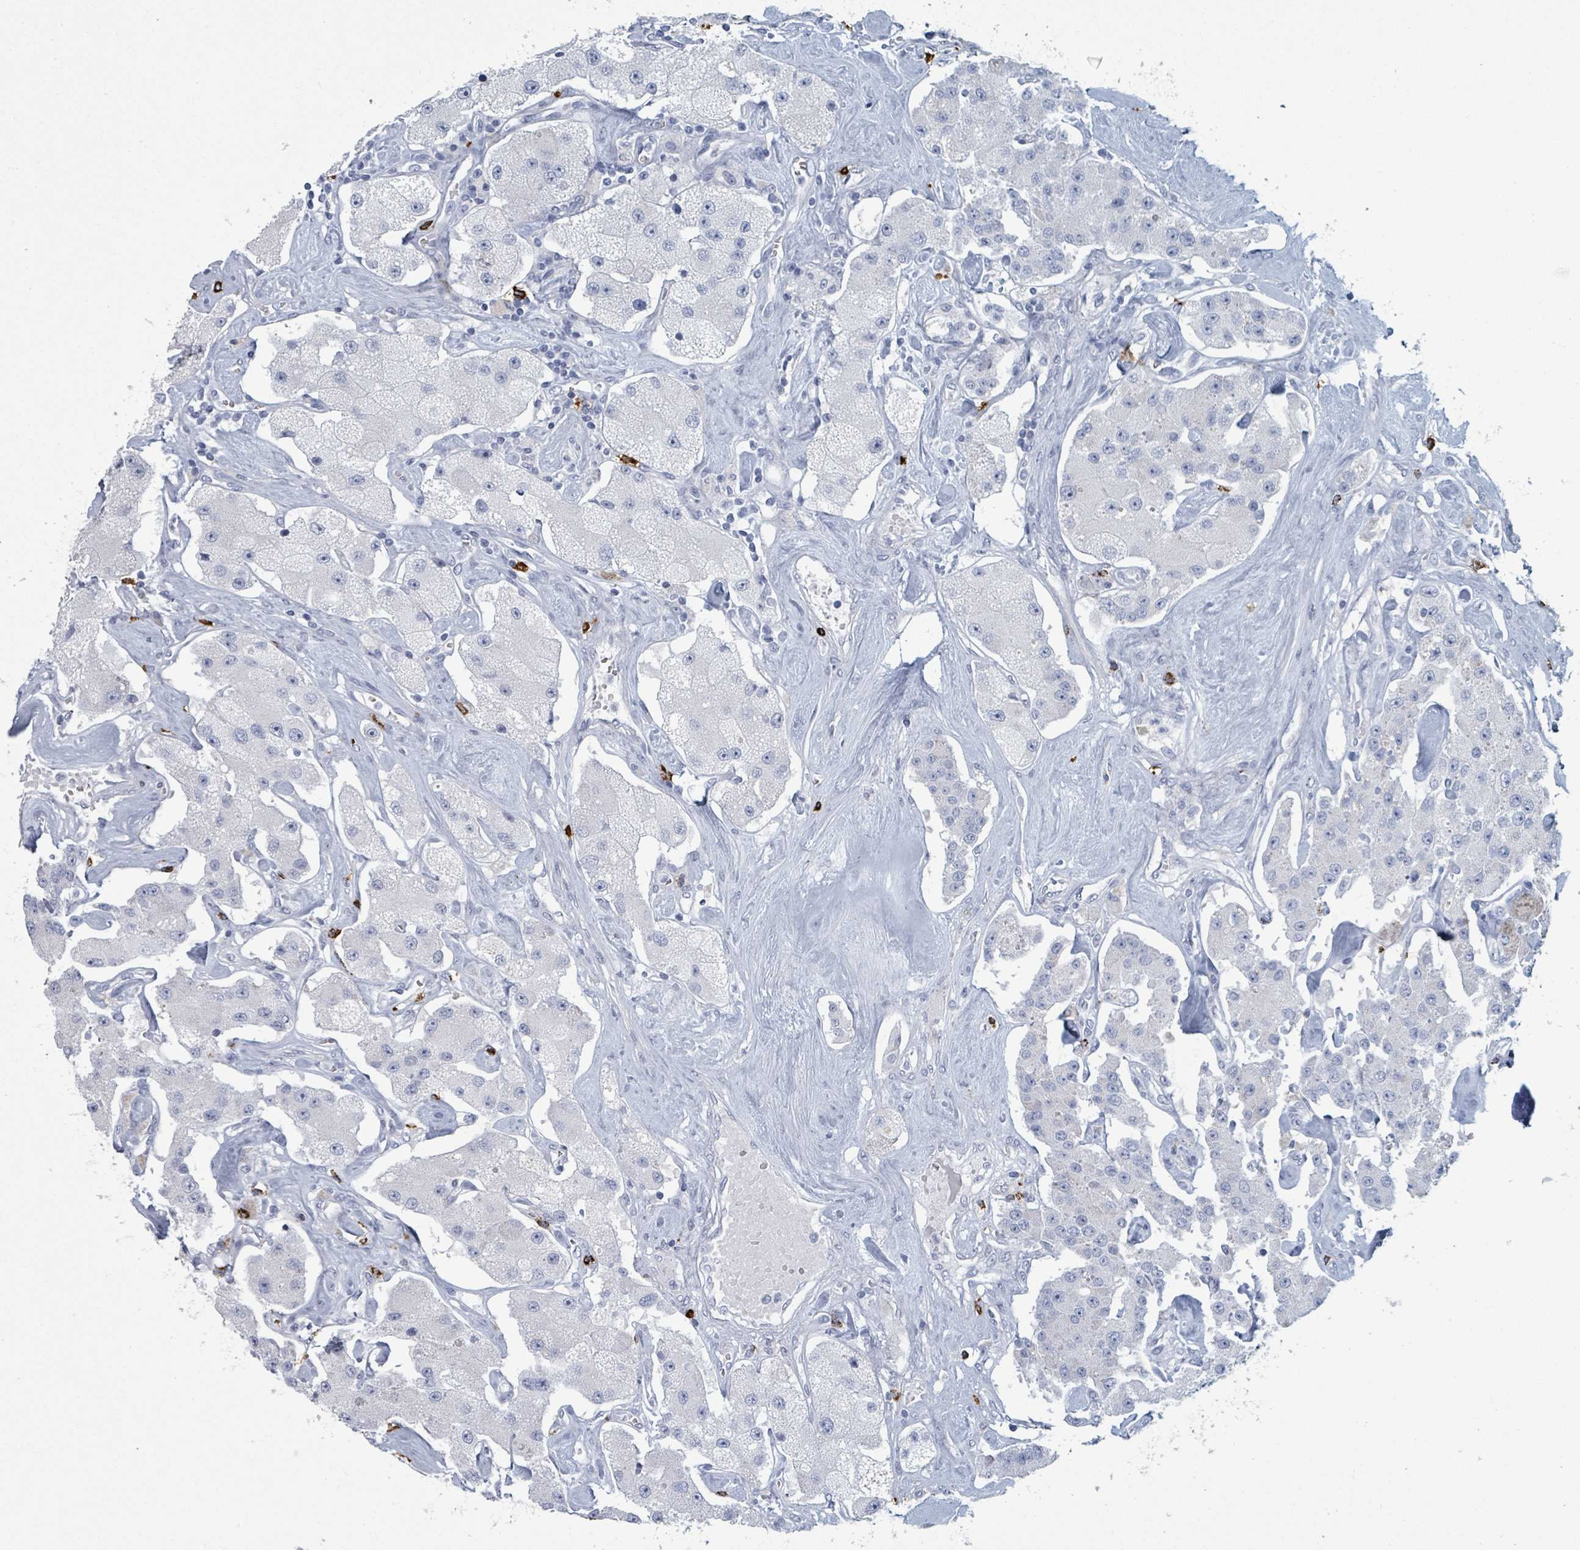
{"staining": {"intensity": "negative", "quantity": "none", "location": "none"}, "tissue": "carcinoid", "cell_type": "Tumor cells", "image_type": "cancer", "snomed": [{"axis": "morphology", "description": "Carcinoid, malignant, NOS"}, {"axis": "topography", "description": "Pancreas"}], "caption": "IHC photomicrograph of carcinoid stained for a protein (brown), which reveals no staining in tumor cells.", "gene": "VPS13D", "patient": {"sex": "male", "age": 41}}